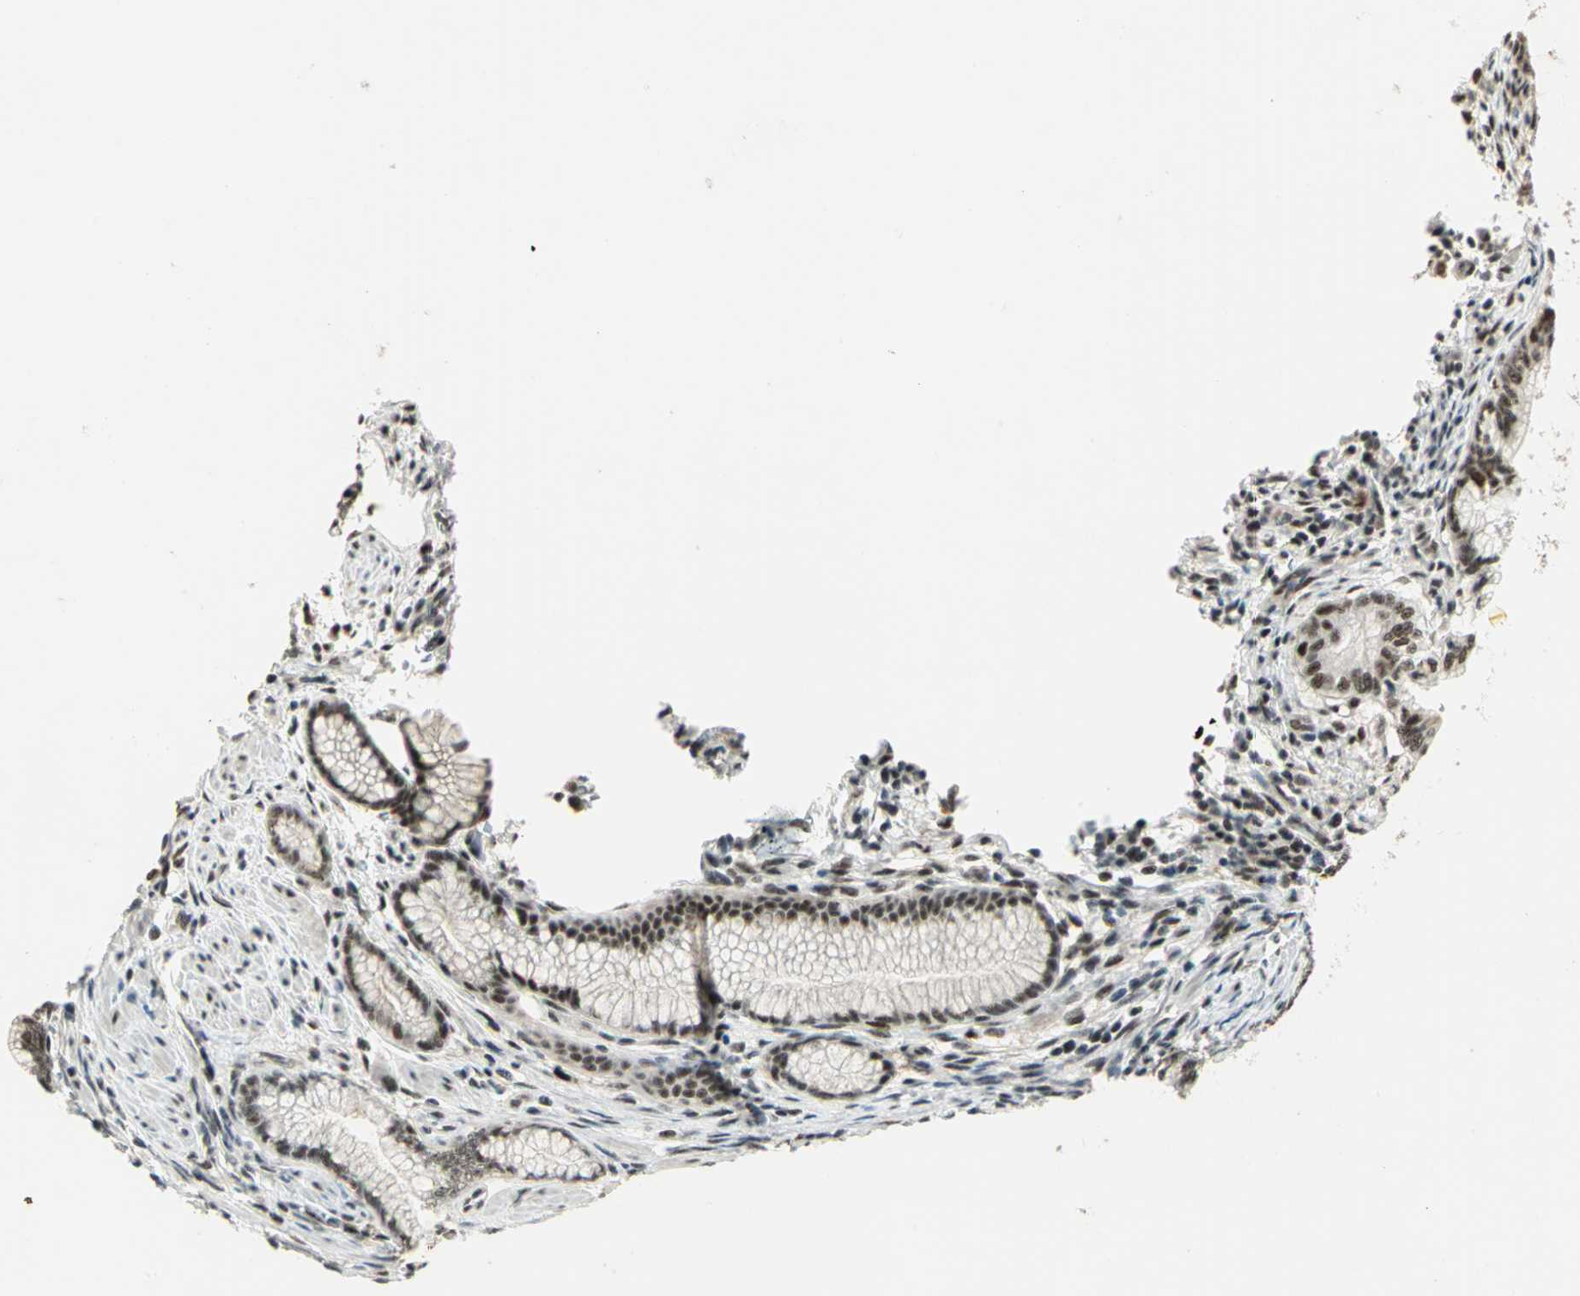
{"staining": {"intensity": "moderate", "quantity": ">75%", "location": "nuclear"}, "tissue": "pancreatic cancer", "cell_type": "Tumor cells", "image_type": "cancer", "snomed": [{"axis": "morphology", "description": "Adenocarcinoma, NOS"}, {"axis": "topography", "description": "Pancreas"}], "caption": "Protein expression analysis of pancreatic cancer (adenocarcinoma) reveals moderate nuclear staining in about >75% of tumor cells.", "gene": "CCNT1", "patient": {"sex": "female", "age": 64}}